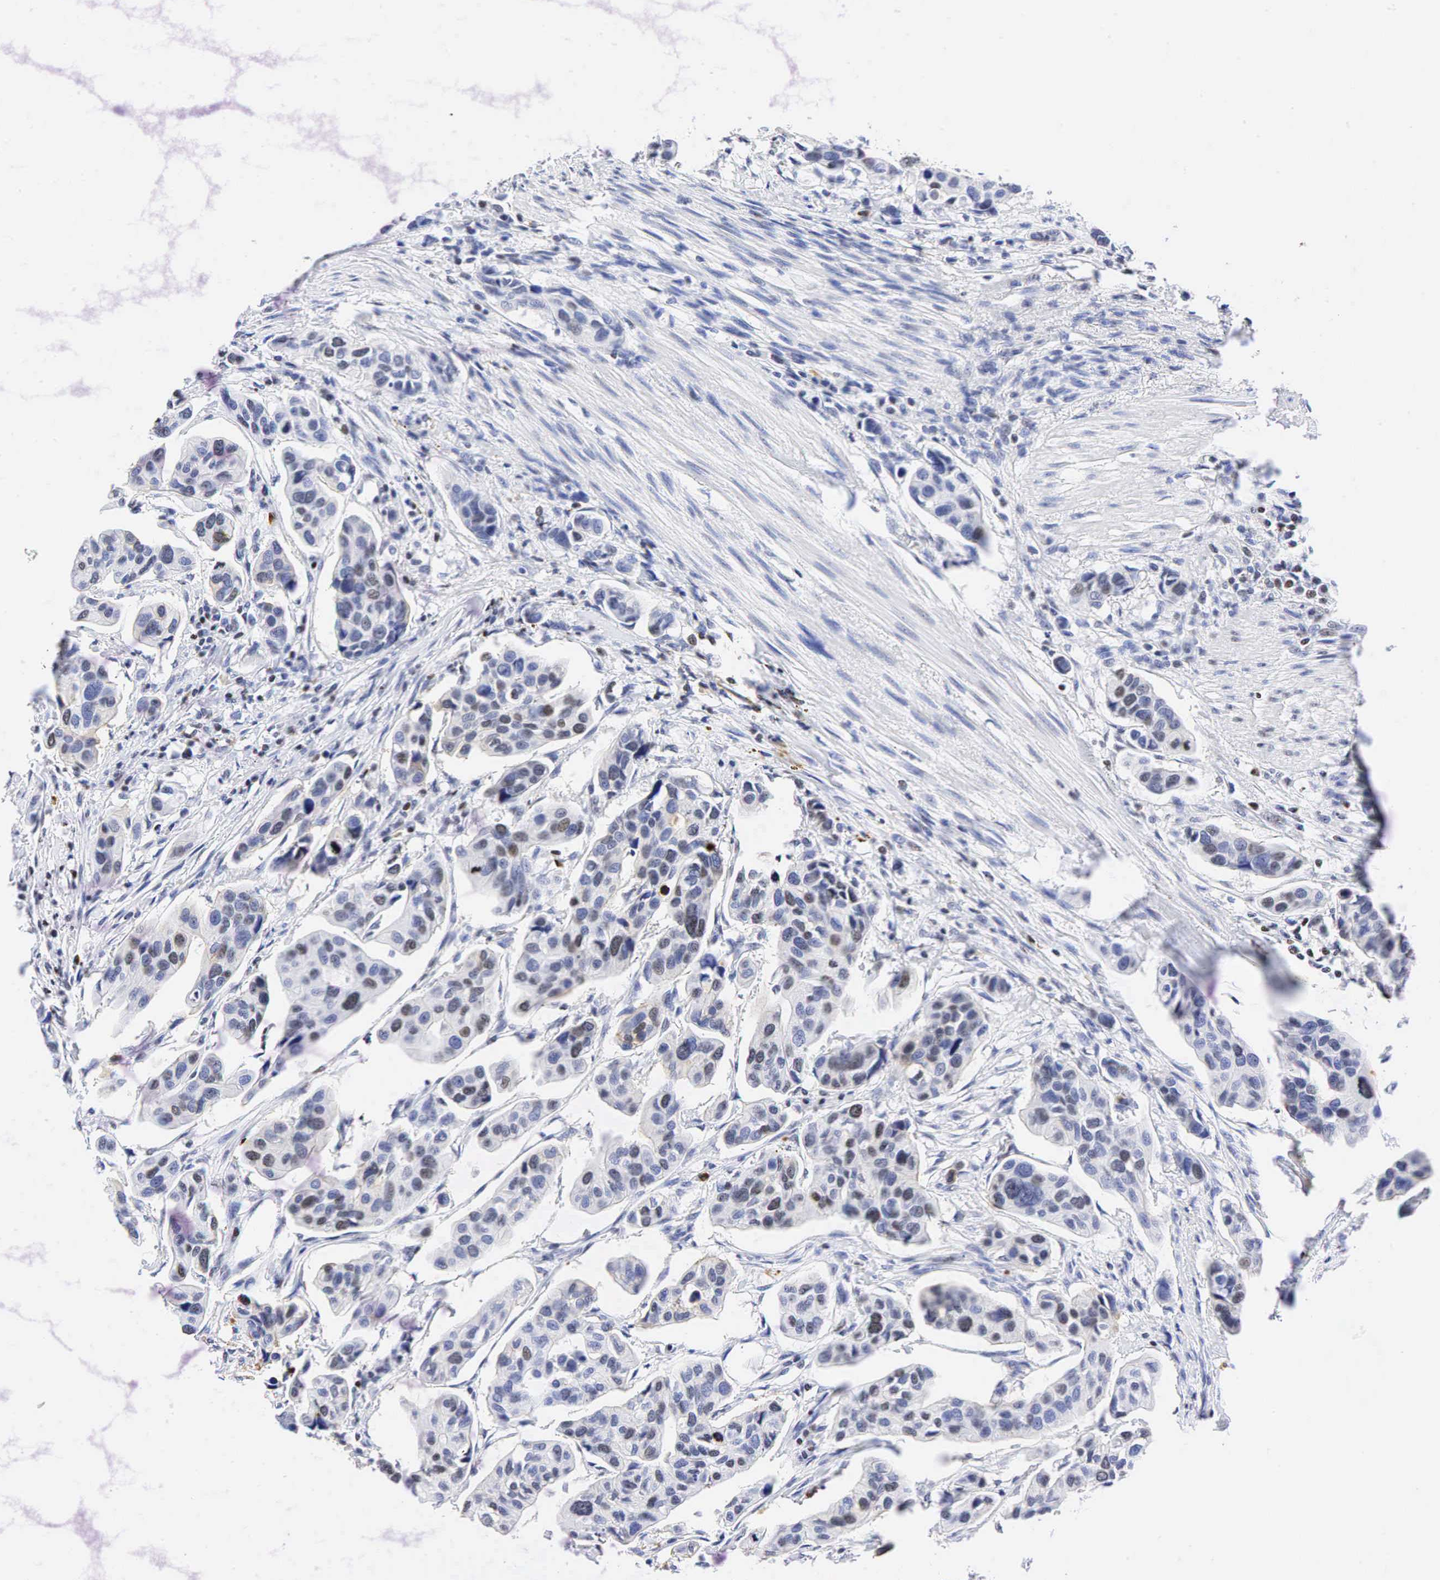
{"staining": {"intensity": "weak", "quantity": "25%-75%", "location": "nuclear"}, "tissue": "urothelial cancer", "cell_type": "Tumor cells", "image_type": "cancer", "snomed": [{"axis": "morphology", "description": "Adenocarcinoma, NOS"}, {"axis": "topography", "description": "Urinary bladder"}], "caption": "The photomicrograph demonstrates immunohistochemical staining of urothelial cancer. There is weak nuclear positivity is seen in approximately 25%-75% of tumor cells. (DAB = brown stain, brightfield microscopy at high magnification).", "gene": "FUT4", "patient": {"sex": "male", "age": 61}}